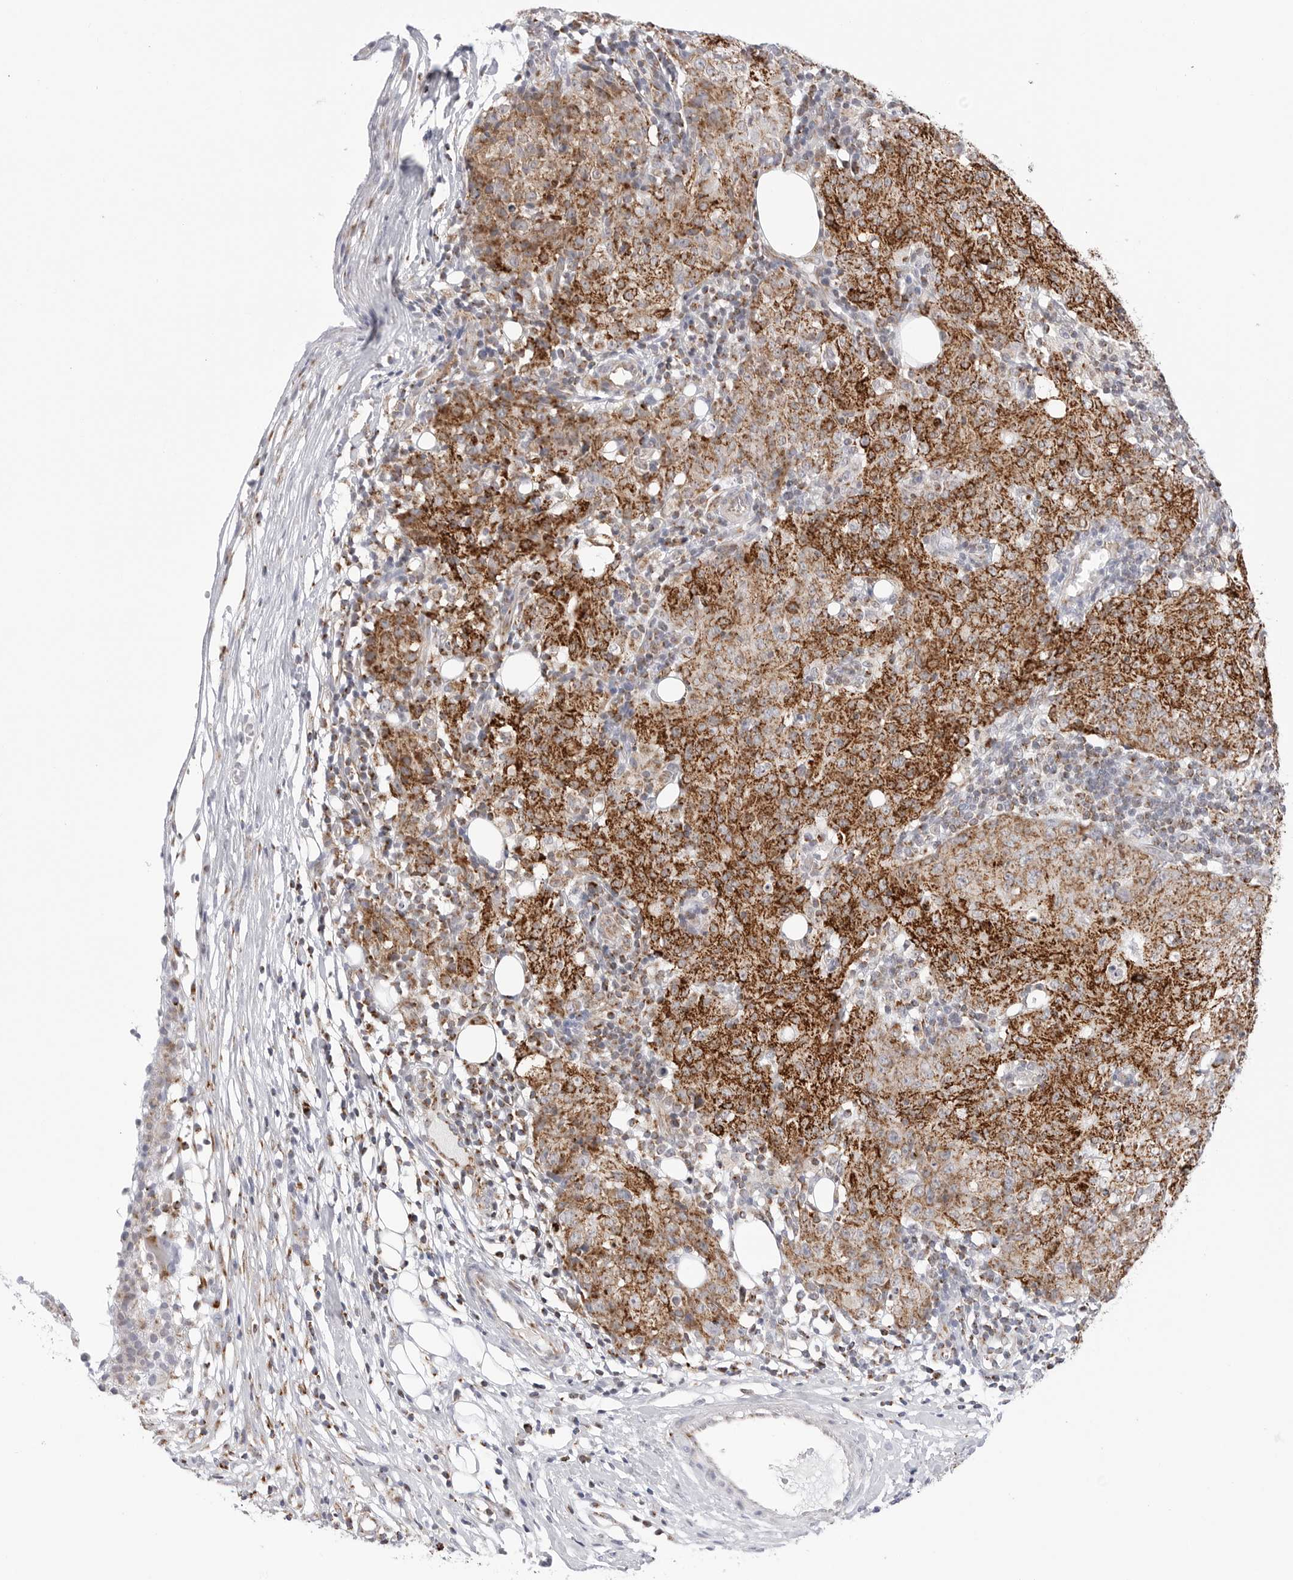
{"staining": {"intensity": "strong", "quantity": ">75%", "location": "cytoplasmic/membranous"}, "tissue": "ovarian cancer", "cell_type": "Tumor cells", "image_type": "cancer", "snomed": [{"axis": "morphology", "description": "Carcinoma, endometroid"}, {"axis": "topography", "description": "Ovary"}], "caption": "The image demonstrates staining of endometroid carcinoma (ovarian), revealing strong cytoplasmic/membranous protein staining (brown color) within tumor cells.", "gene": "ATP5IF1", "patient": {"sex": "female", "age": 42}}